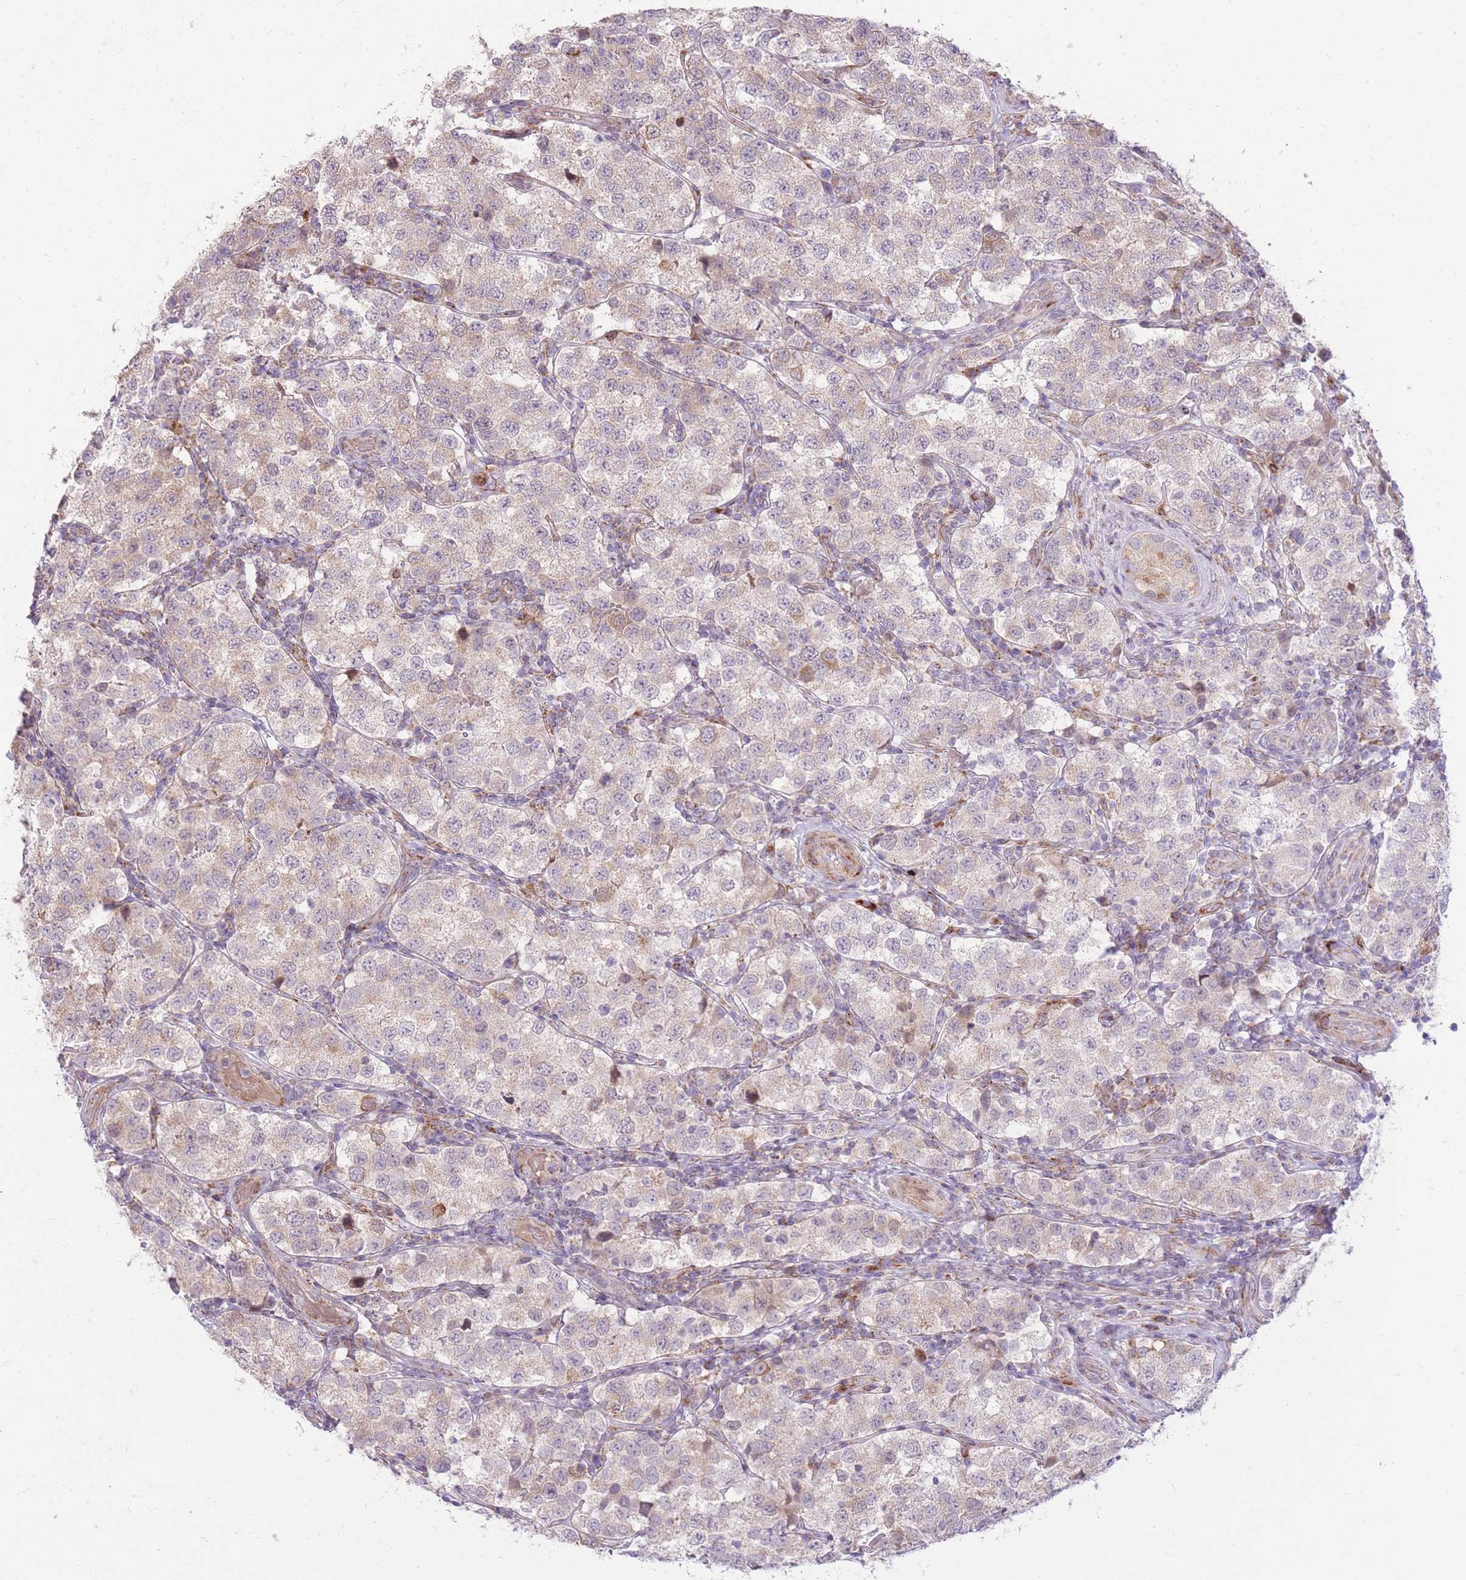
{"staining": {"intensity": "weak", "quantity": "<25%", "location": "cytoplasmic/membranous"}, "tissue": "testis cancer", "cell_type": "Tumor cells", "image_type": "cancer", "snomed": [{"axis": "morphology", "description": "Seminoma, NOS"}, {"axis": "topography", "description": "Testis"}], "caption": "The micrograph demonstrates no staining of tumor cells in testis cancer.", "gene": "SLC4A4", "patient": {"sex": "male", "age": 34}}